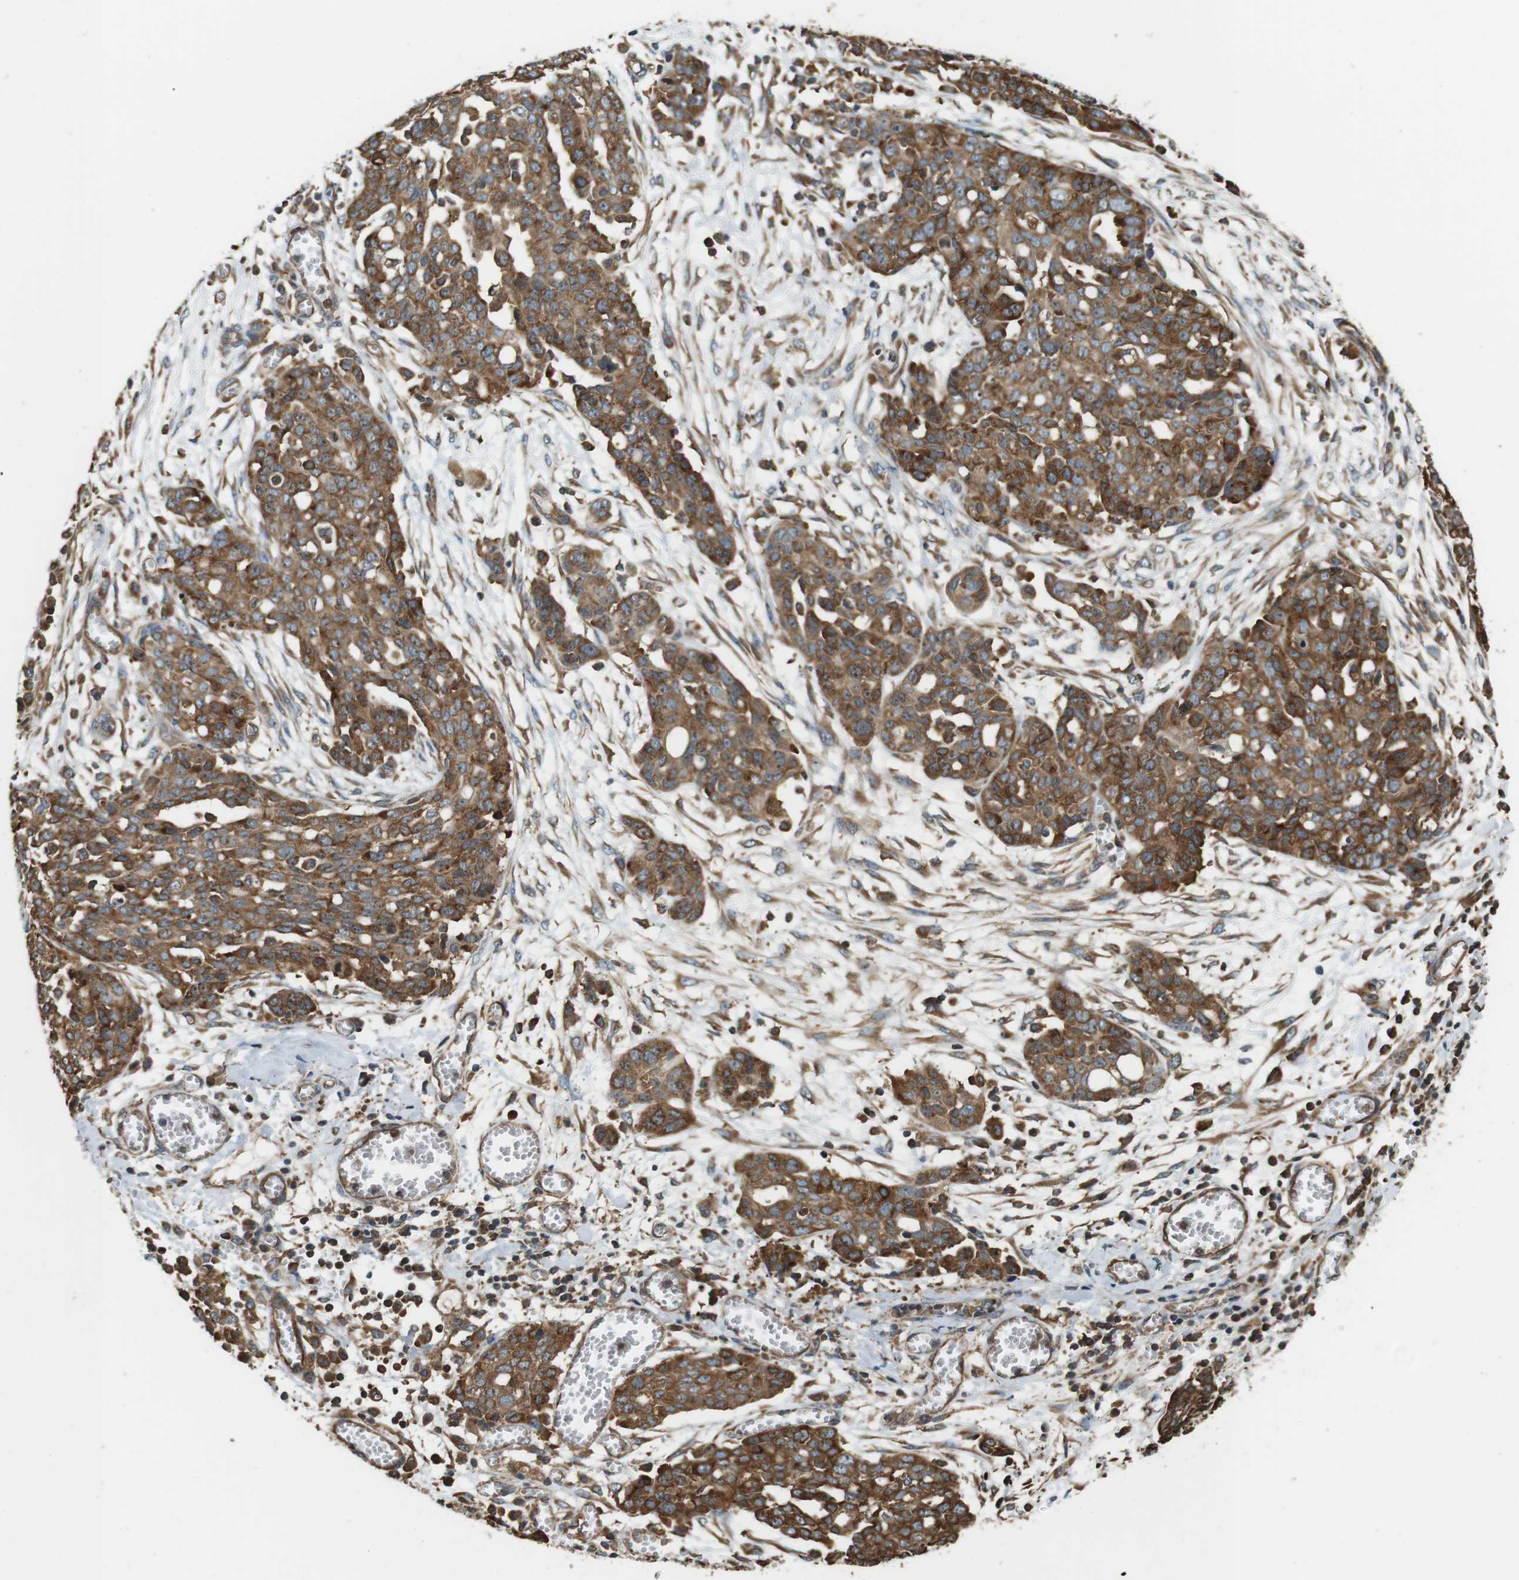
{"staining": {"intensity": "moderate", "quantity": ">75%", "location": "cytoplasmic/membranous"}, "tissue": "ovarian cancer", "cell_type": "Tumor cells", "image_type": "cancer", "snomed": [{"axis": "morphology", "description": "Cystadenocarcinoma, serous, NOS"}, {"axis": "topography", "description": "Soft tissue"}, {"axis": "topography", "description": "Ovary"}], "caption": "Ovarian cancer was stained to show a protein in brown. There is medium levels of moderate cytoplasmic/membranous expression in approximately >75% of tumor cells.", "gene": "PA2G4", "patient": {"sex": "female", "age": 57}}